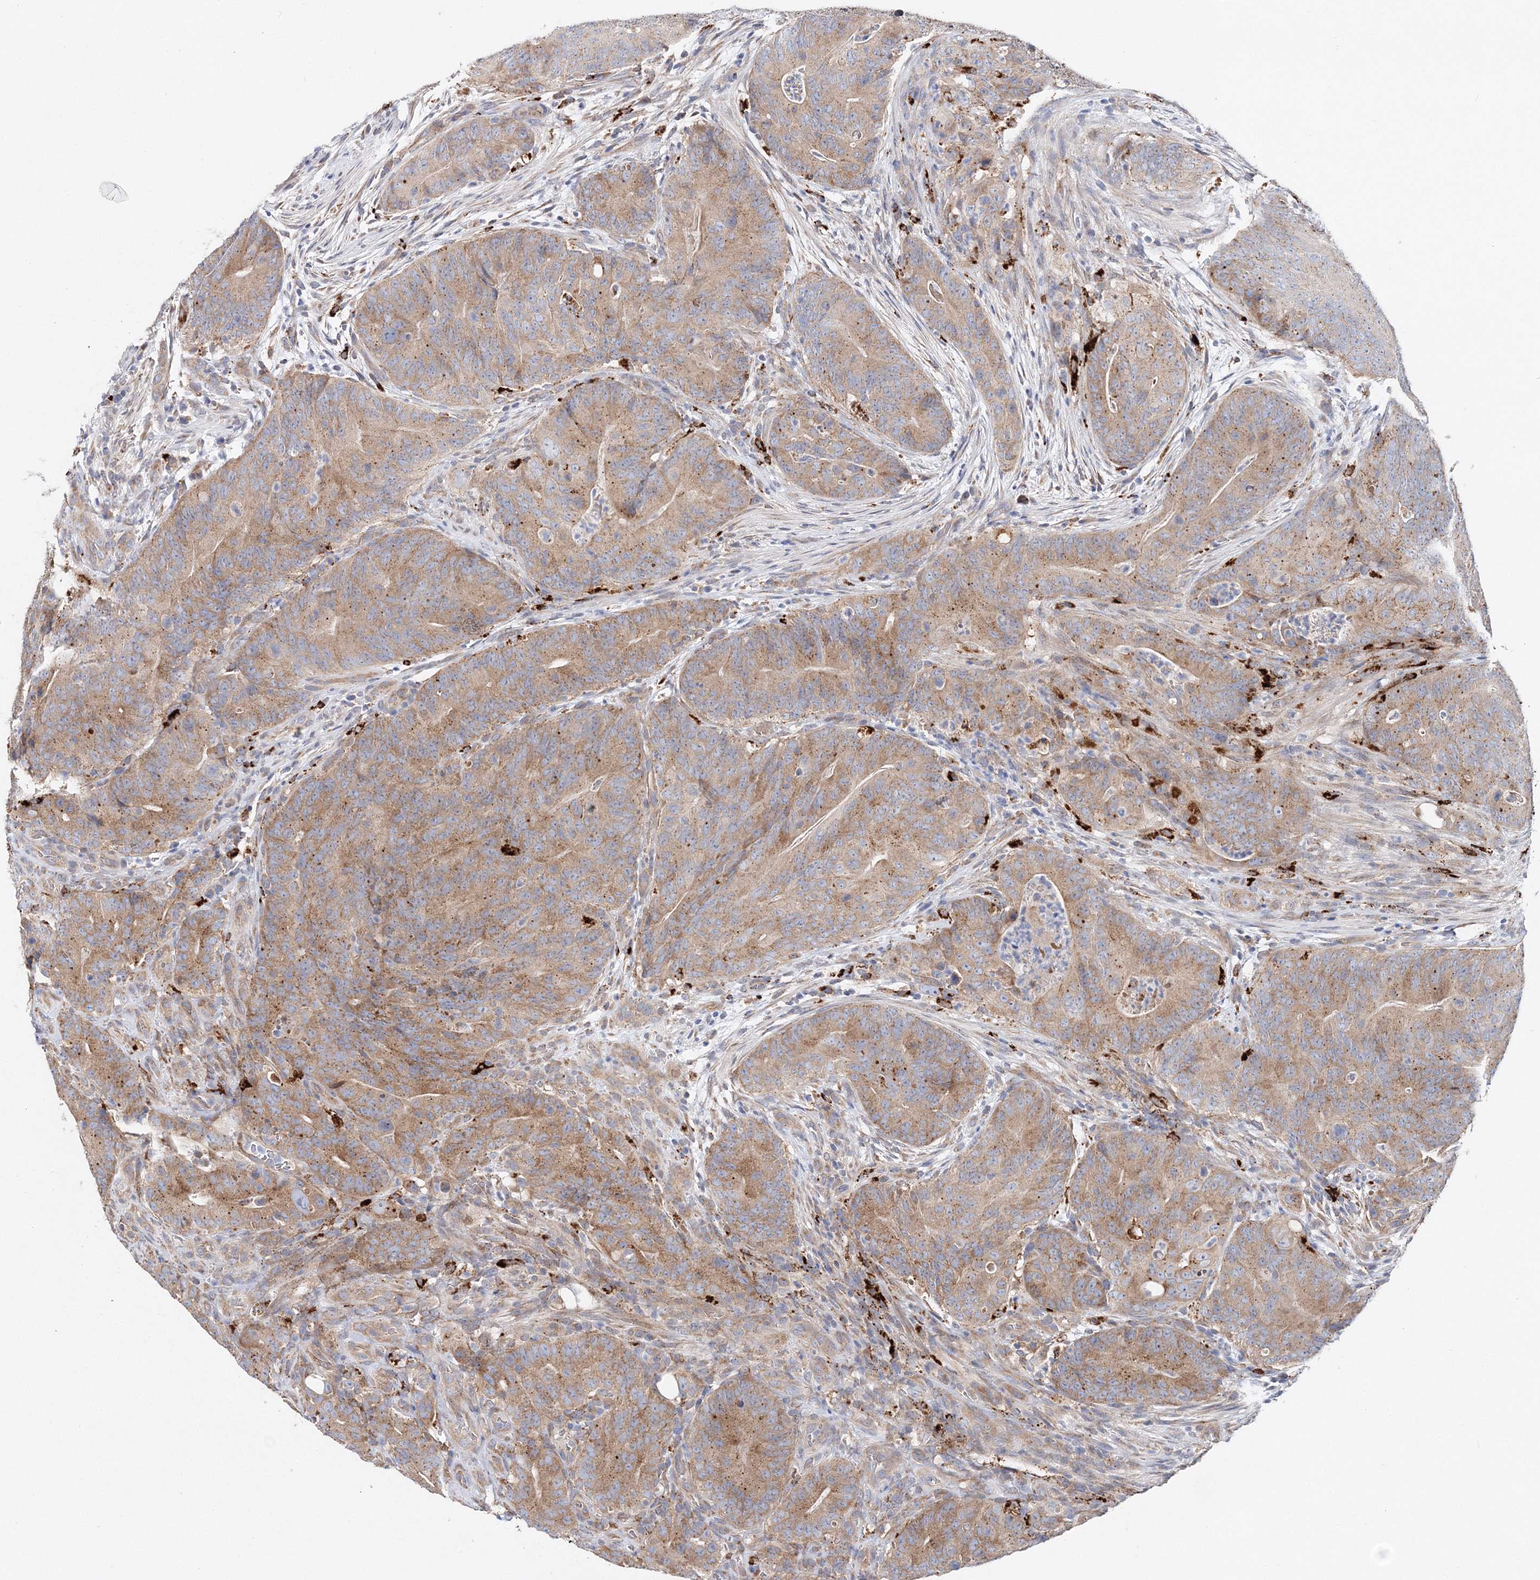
{"staining": {"intensity": "moderate", "quantity": ">75%", "location": "cytoplasmic/membranous"}, "tissue": "colorectal cancer", "cell_type": "Tumor cells", "image_type": "cancer", "snomed": [{"axis": "morphology", "description": "Normal tissue, NOS"}, {"axis": "topography", "description": "Colon"}], "caption": "This image exhibits colorectal cancer stained with immunohistochemistry to label a protein in brown. The cytoplasmic/membranous of tumor cells show moderate positivity for the protein. Nuclei are counter-stained blue.", "gene": "C3orf38", "patient": {"sex": "female", "age": 82}}